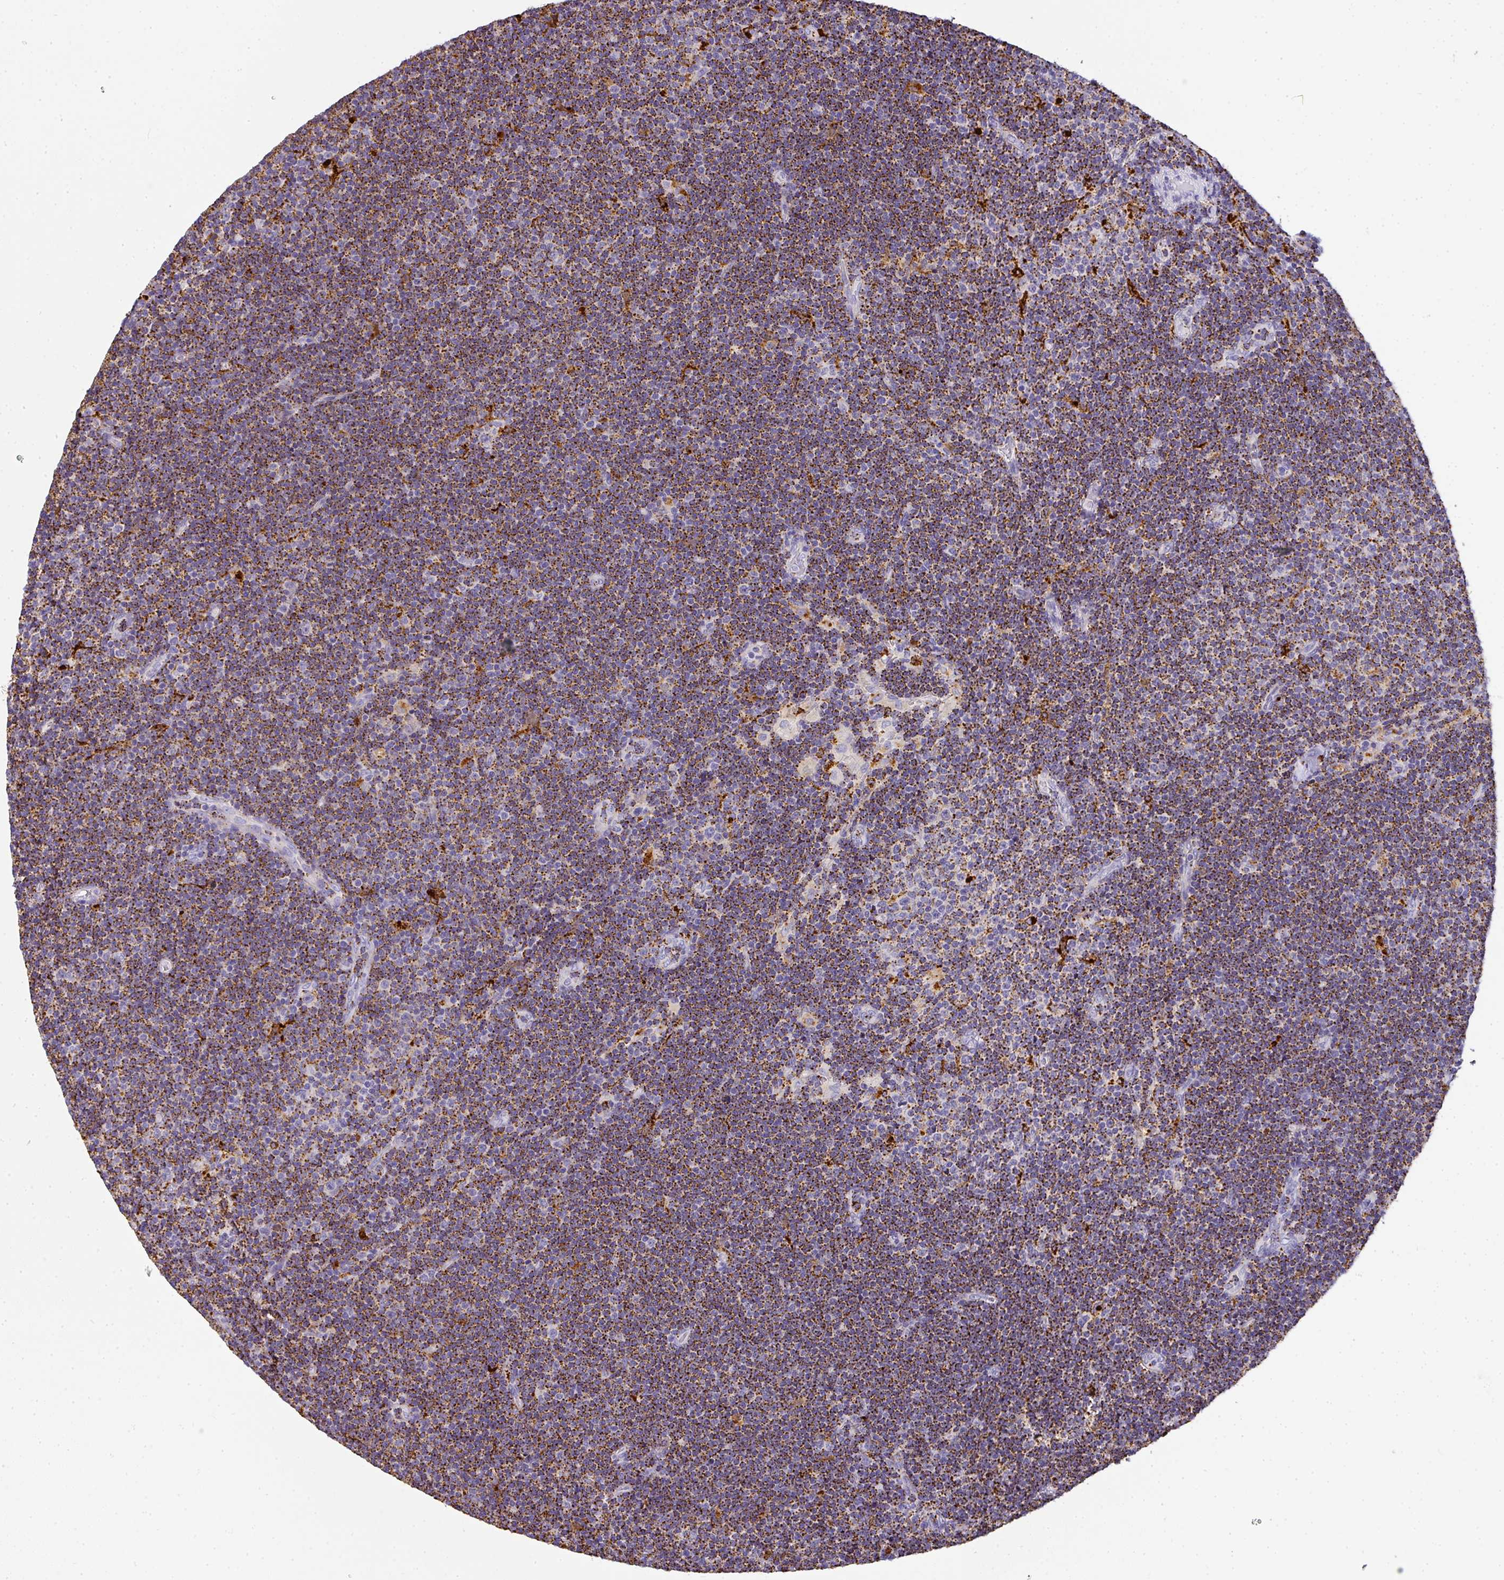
{"staining": {"intensity": "moderate", "quantity": ">75%", "location": "cytoplasmic/membranous"}, "tissue": "lymphoma", "cell_type": "Tumor cells", "image_type": "cancer", "snomed": [{"axis": "morphology", "description": "Malignant lymphoma, non-Hodgkin's type, Low grade"}, {"axis": "topography", "description": "Lymph node"}], "caption": "Lymphoma stained with DAB (3,3'-diaminobenzidine) immunohistochemistry exhibits medium levels of moderate cytoplasmic/membranous staining in approximately >75% of tumor cells.", "gene": "MMACHC", "patient": {"sex": "male", "age": 48}}